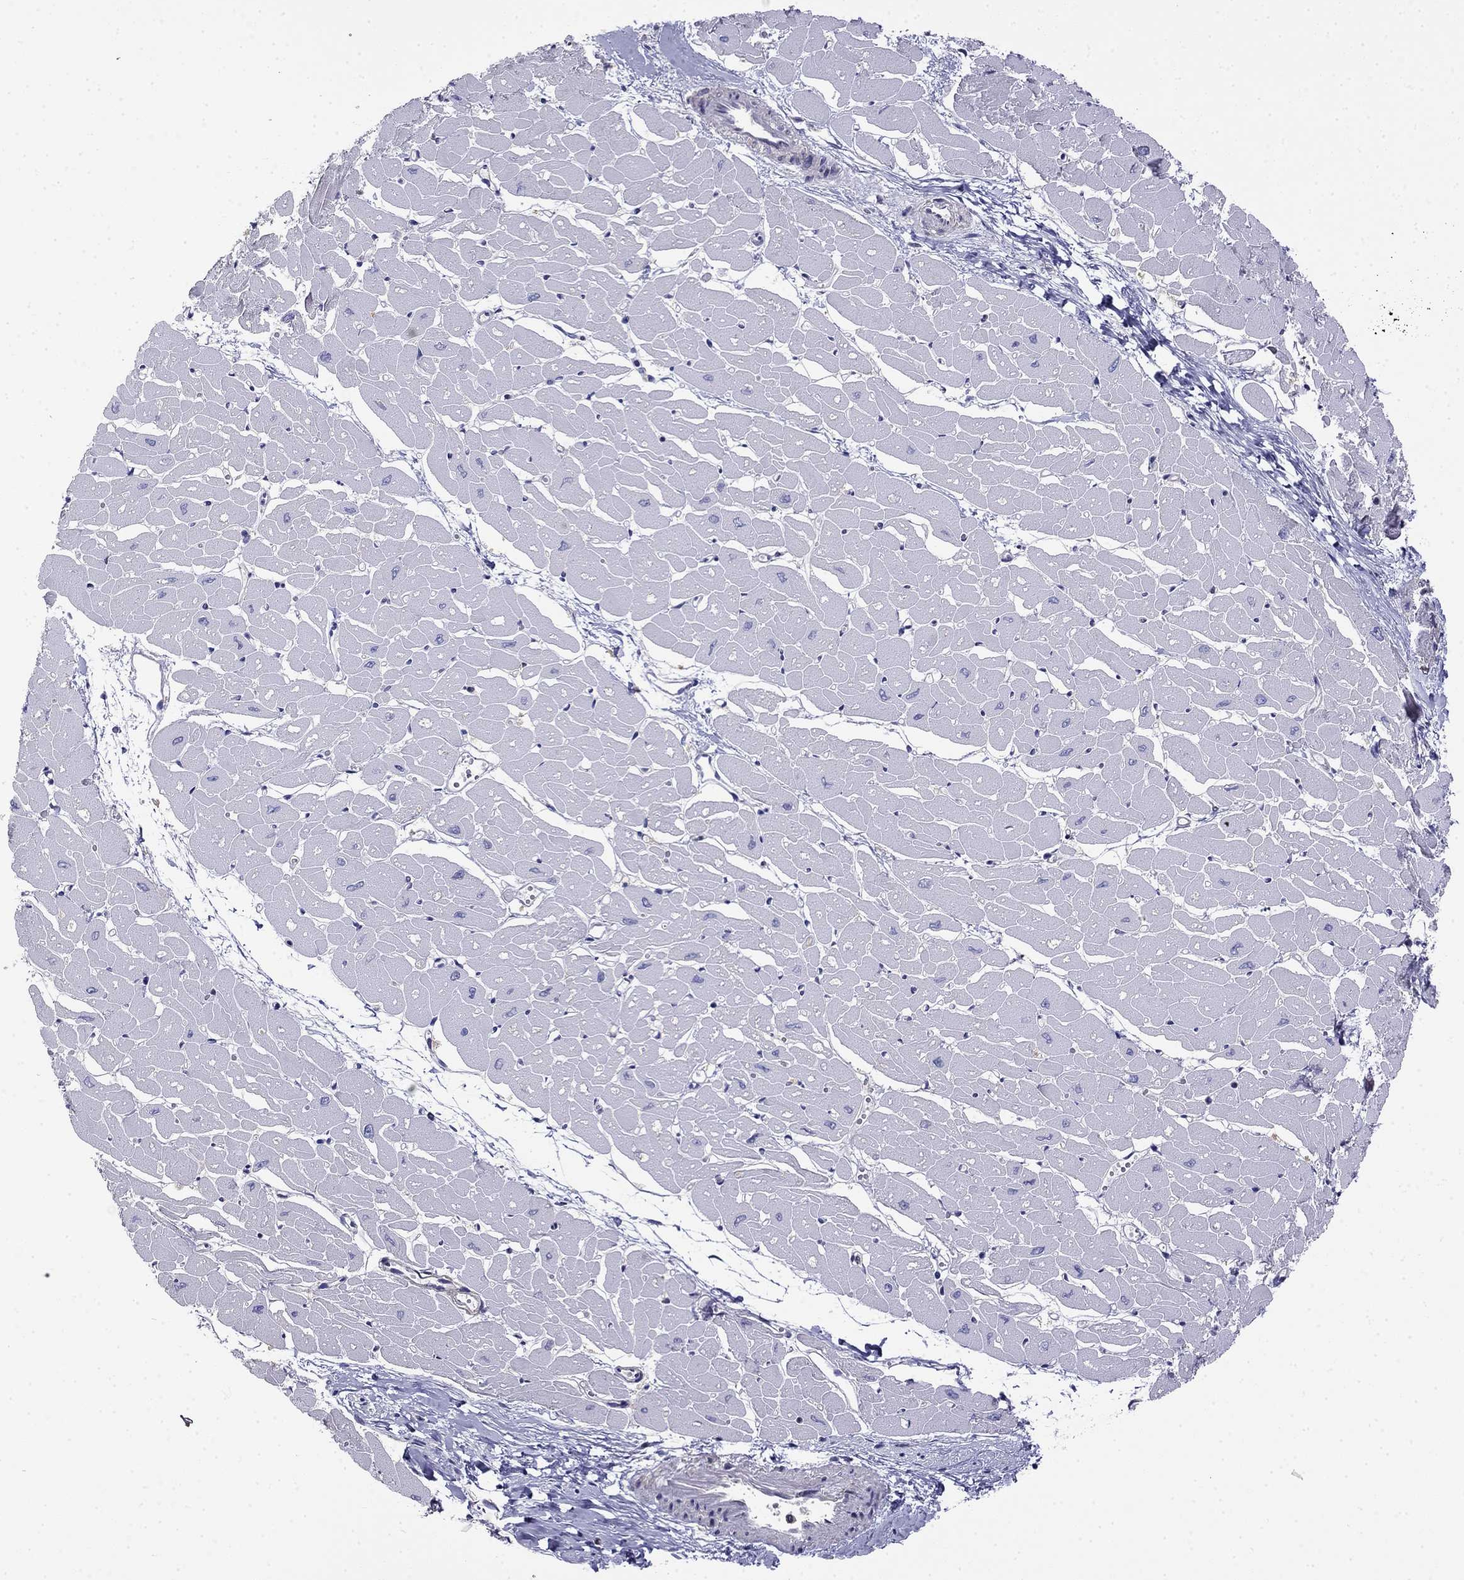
{"staining": {"intensity": "negative", "quantity": "none", "location": "none"}, "tissue": "heart muscle", "cell_type": "Cardiomyocytes", "image_type": "normal", "snomed": [{"axis": "morphology", "description": "Normal tissue, NOS"}, {"axis": "topography", "description": "Heart"}], "caption": "High power microscopy image of an immunohistochemistry (IHC) image of benign heart muscle, revealing no significant positivity in cardiomyocytes. (Stains: DAB immunohistochemistry (IHC) with hematoxylin counter stain, Microscopy: brightfield microscopy at high magnification).", "gene": "GUCA1B", "patient": {"sex": "male", "age": 57}}